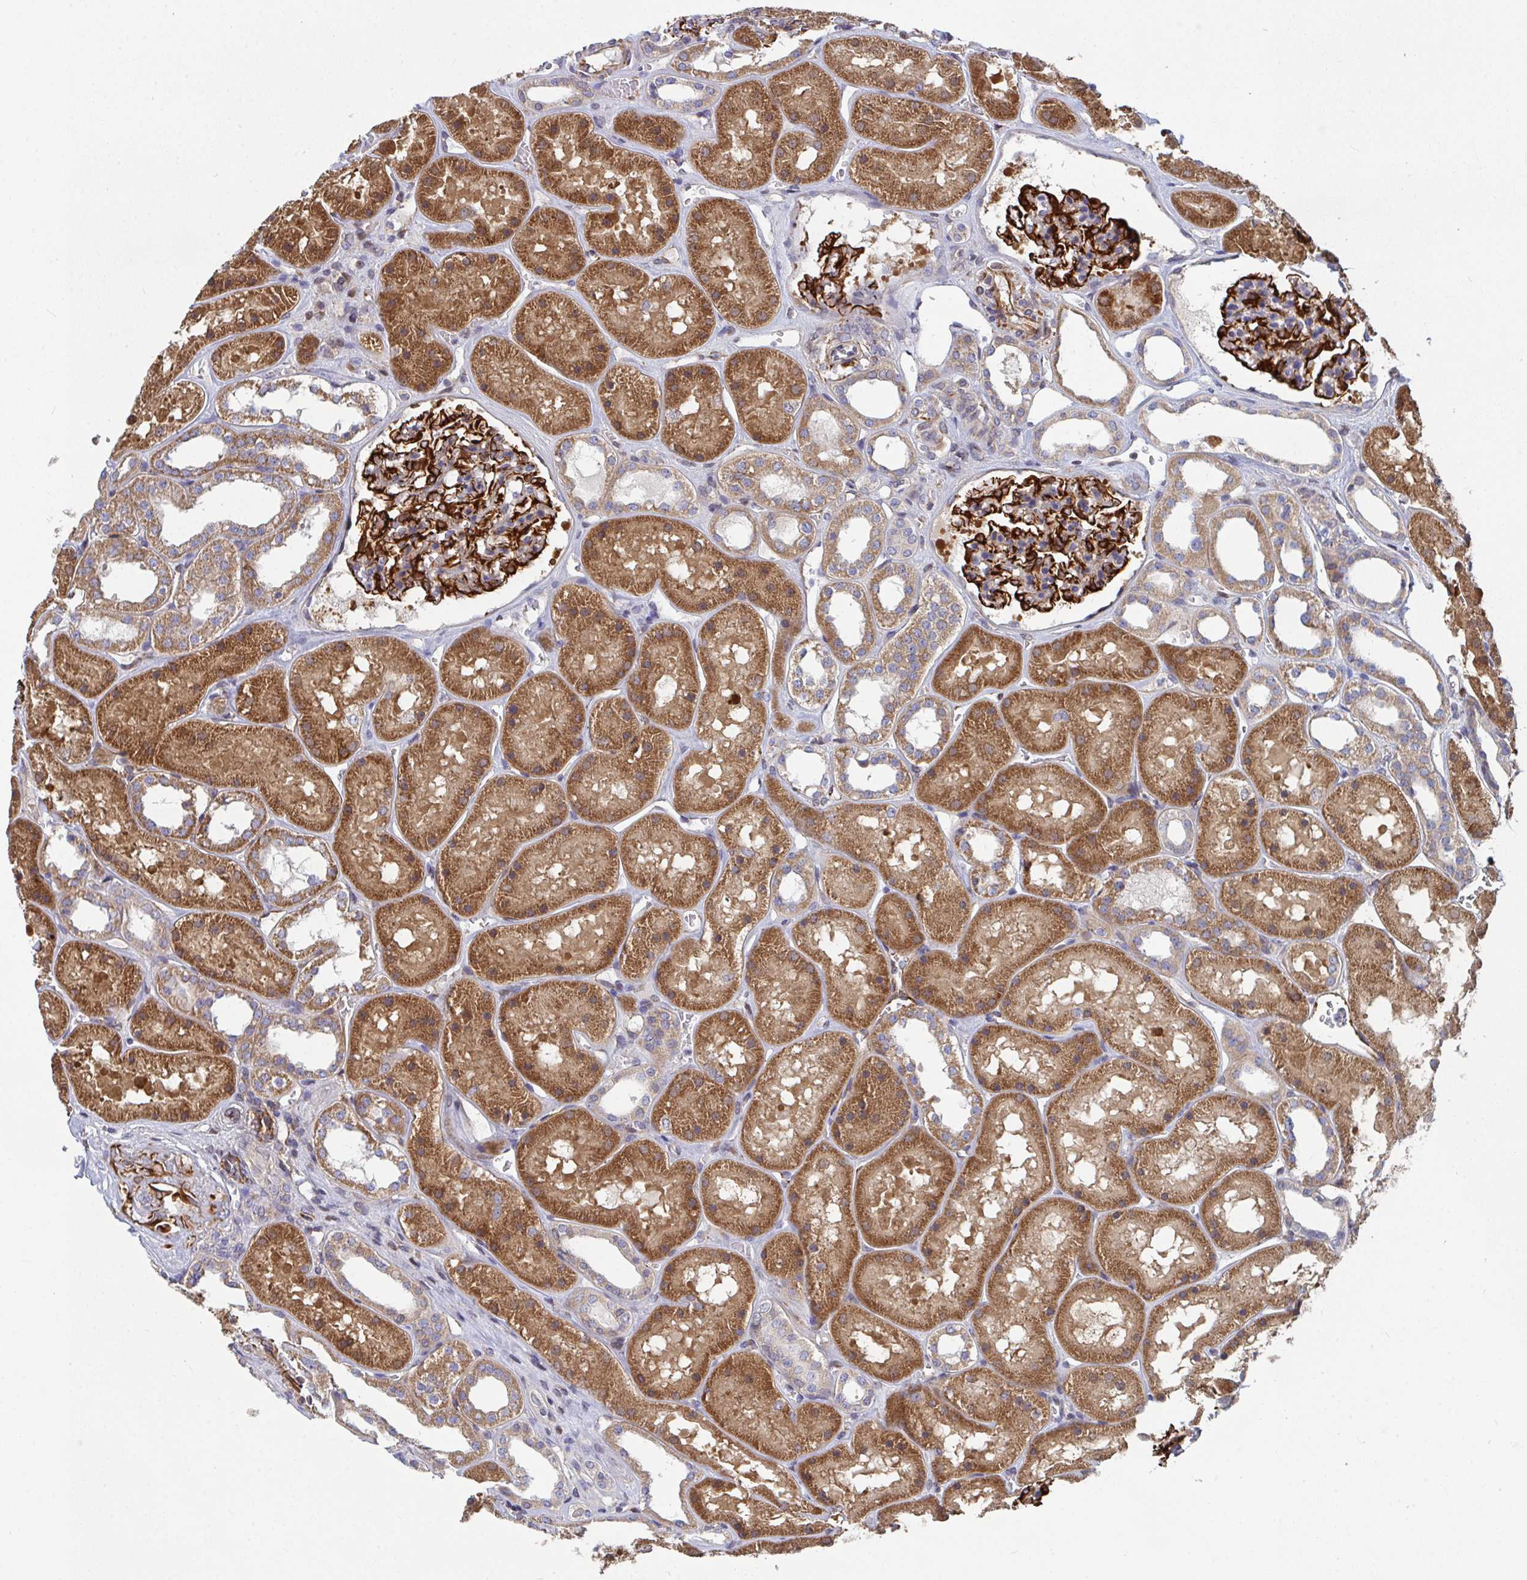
{"staining": {"intensity": "strong", "quantity": "25%-75%", "location": "cytoplasmic/membranous"}, "tissue": "kidney", "cell_type": "Cells in glomeruli", "image_type": "normal", "snomed": [{"axis": "morphology", "description": "Normal tissue, NOS"}, {"axis": "topography", "description": "Kidney"}], "caption": "The histopathology image displays a brown stain indicating the presence of a protein in the cytoplasmic/membranous of cells in glomeruli in kidney.", "gene": "EIF1AD", "patient": {"sex": "female", "age": 41}}